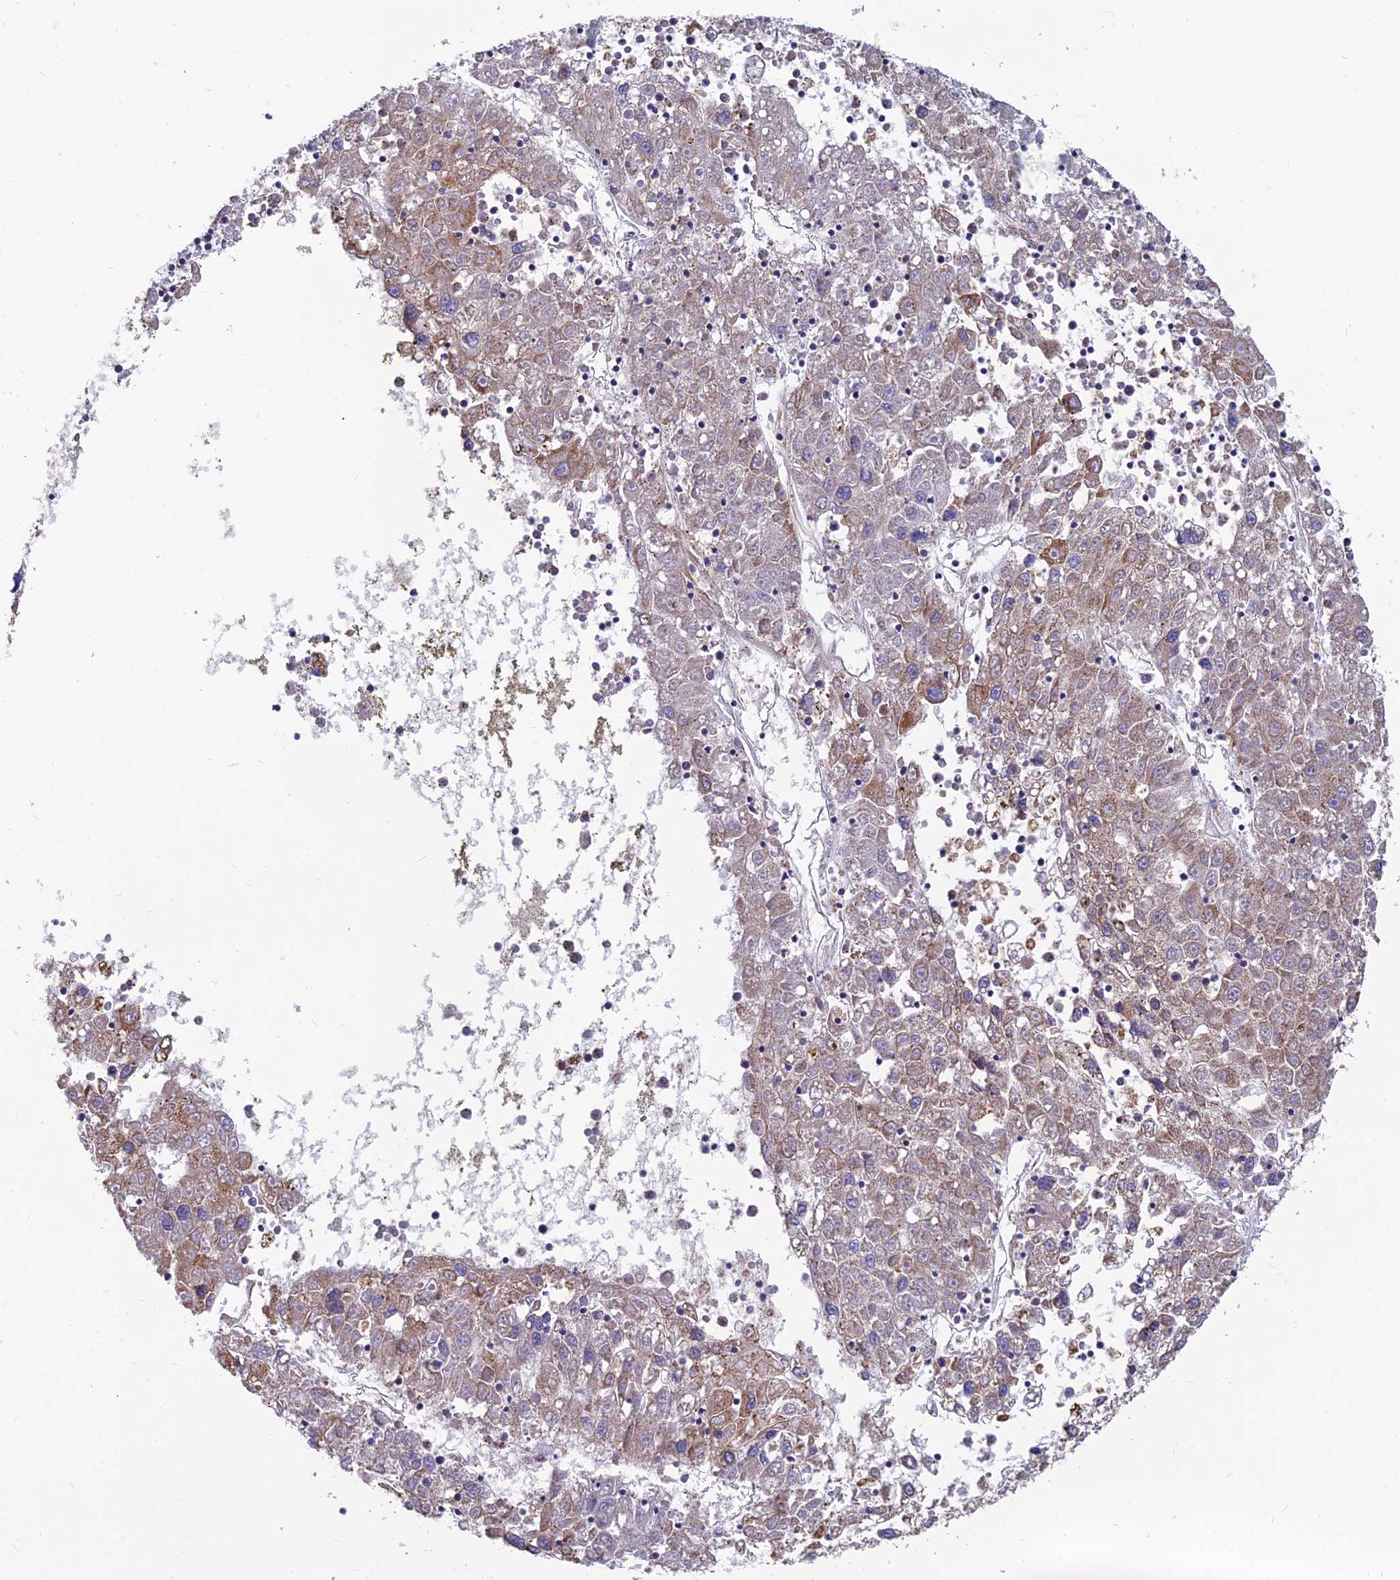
{"staining": {"intensity": "moderate", "quantity": "<25%", "location": "cytoplasmic/membranous"}, "tissue": "liver cancer", "cell_type": "Tumor cells", "image_type": "cancer", "snomed": [{"axis": "morphology", "description": "Carcinoma, Hepatocellular, NOS"}, {"axis": "topography", "description": "Liver"}], "caption": "Immunohistochemical staining of liver cancer (hepatocellular carcinoma) shows low levels of moderate cytoplasmic/membranous protein positivity in about <25% of tumor cells.", "gene": "UMAD1", "patient": {"sex": "male", "age": 49}}